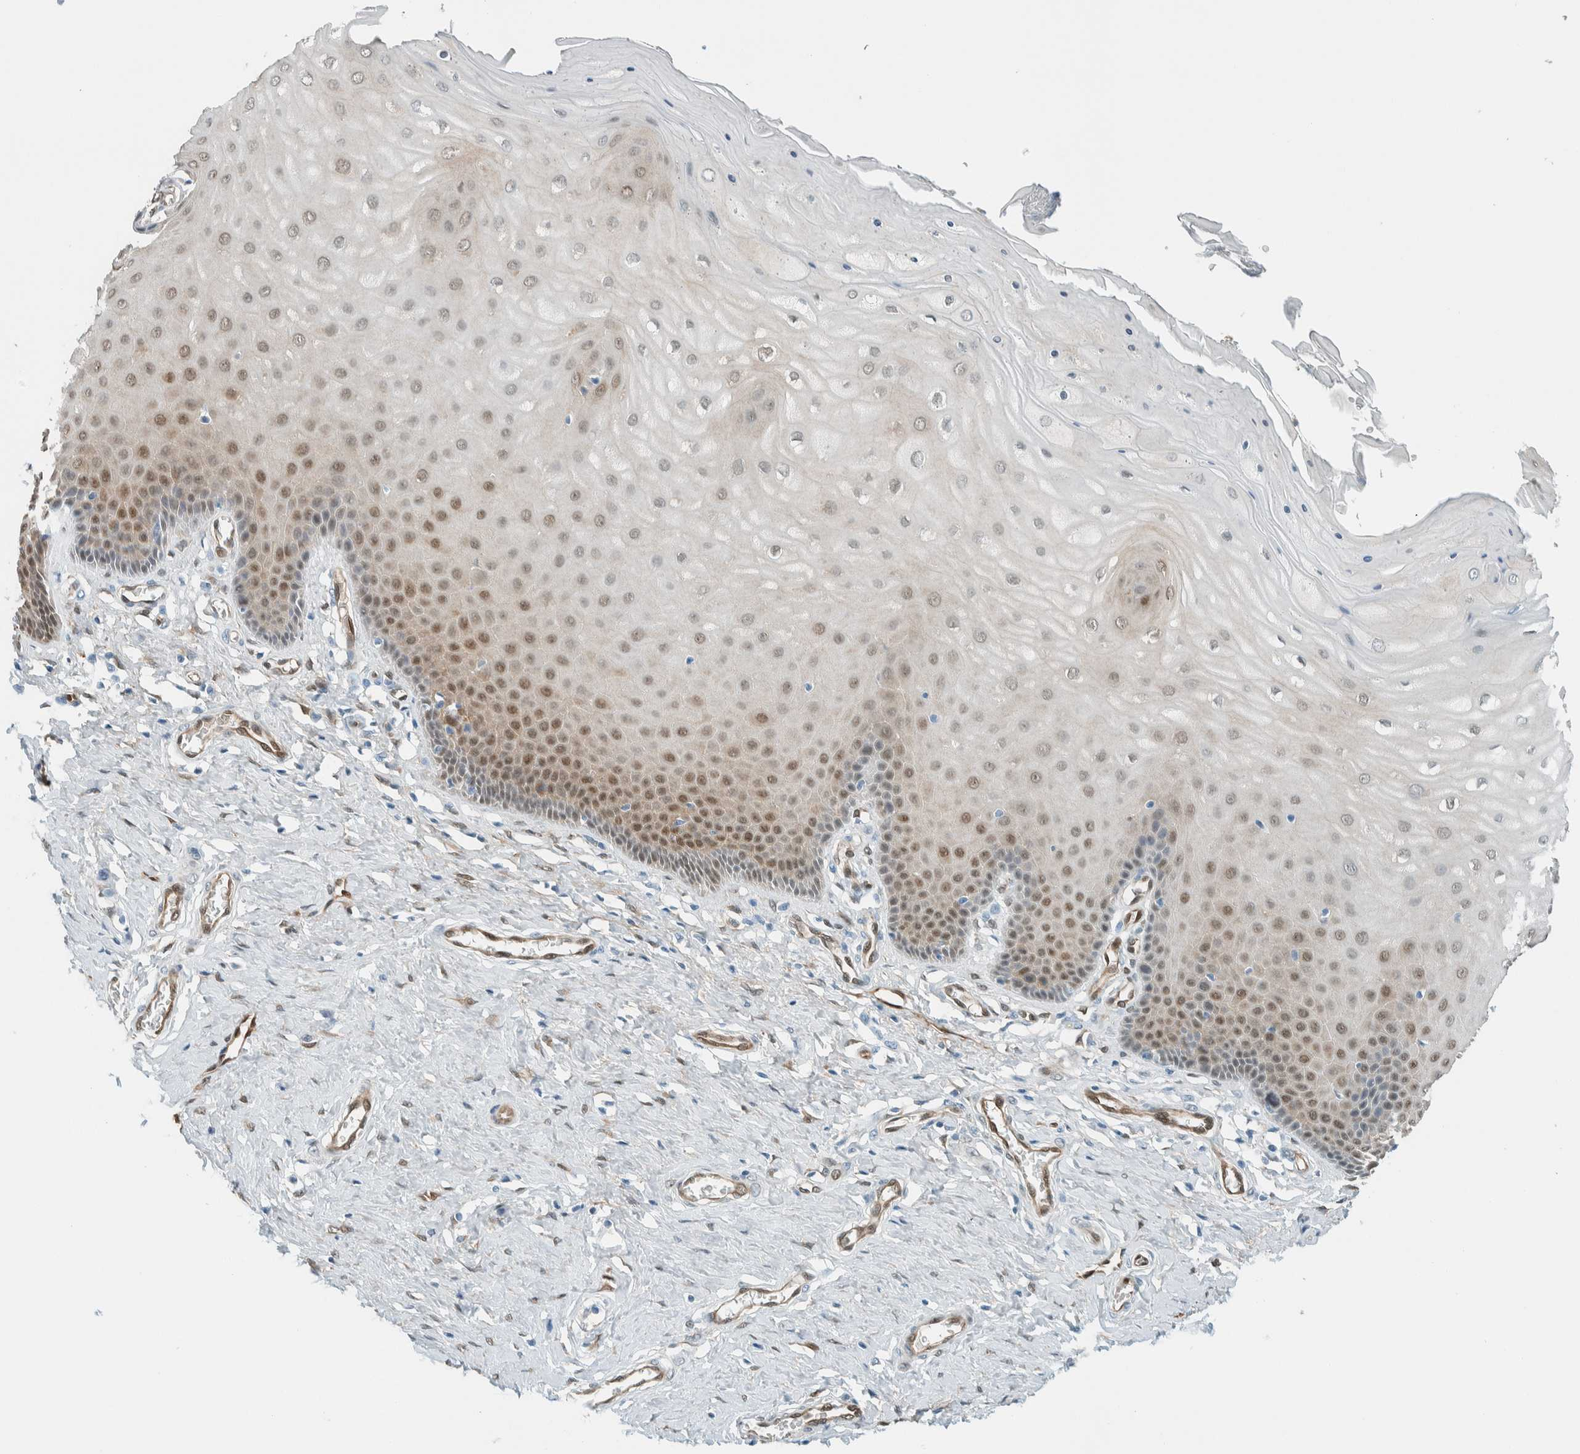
{"staining": {"intensity": "moderate", "quantity": "<25%", "location": "cytoplasmic/membranous,nuclear"}, "tissue": "cervix", "cell_type": "Glandular cells", "image_type": "normal", "snomed": [{"axis": "morphology", "description": "Normal tissue, NOS"}, {"axis": "topography", "description": "Cervix"}], "caption": "DAB (3,3'-diaminobenzidine) immunohistochemical staining of benign human cervix exhibits moderate cytoplasmic/membranous,nuclear protein expression in about <25% of glandular cells.", "gene": "NXN", "patient": {"sex": "female", "age": 55}}